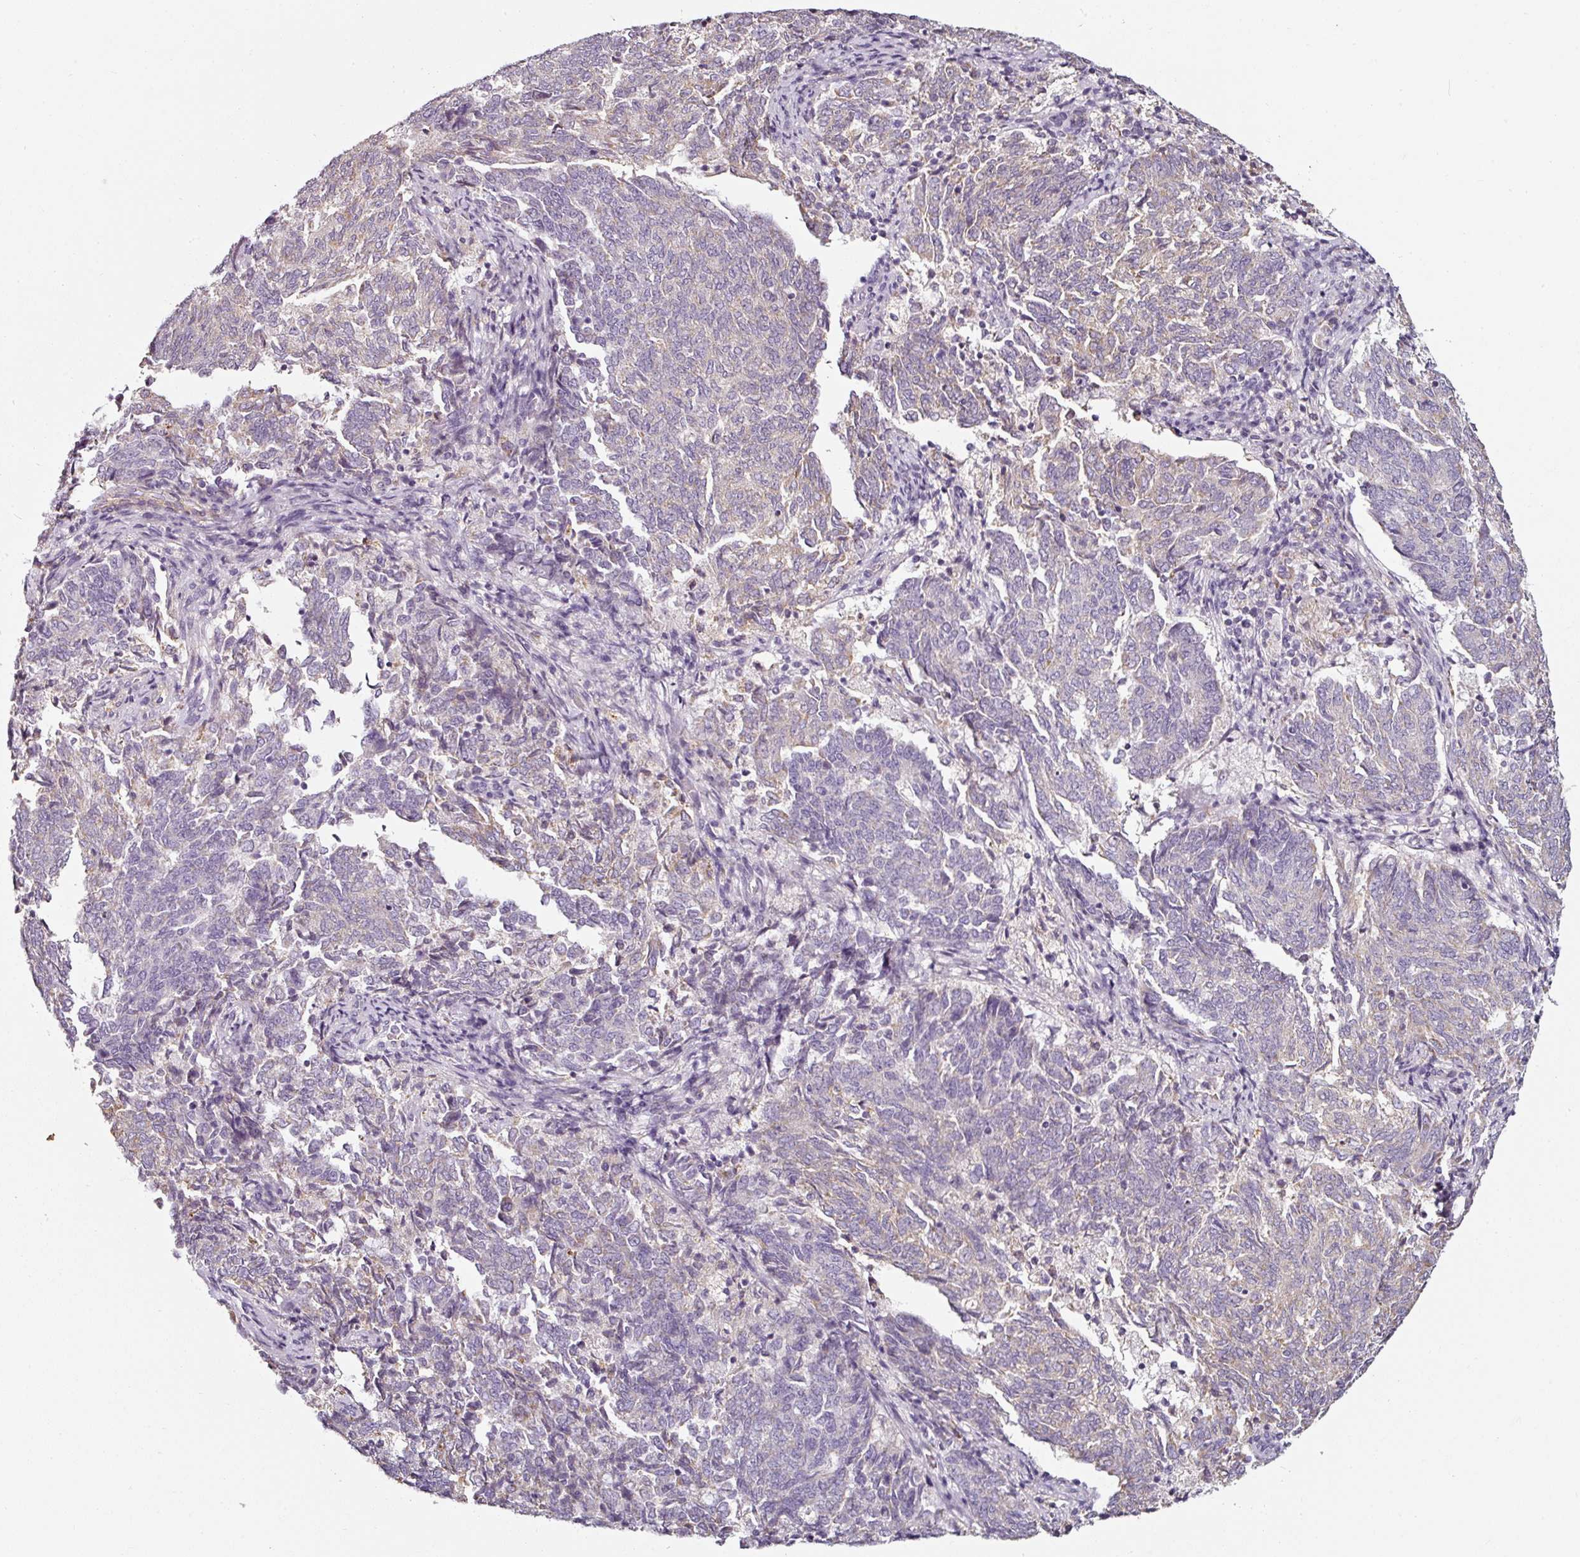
{"staining": {"intensity": "weak", "quantity": "<25%", "location": "cytoplasmic/membranous"}, "tissue": "endometrial cancer", "cell_type": "Tumor cells", "image_type": "cancer", "snomed": [{"axis": "morphology", "description": "Adenocarcinoma, NOS"}, {"axis": "topography", "description": "Endometrium"}], "caption": "Adenocarcinoma (endometrial) was stained to show a protein in brown. There is no significant expression in tumor cells.", "gene": "CAP2", "patient": {"sex": "female", "age": 80}}